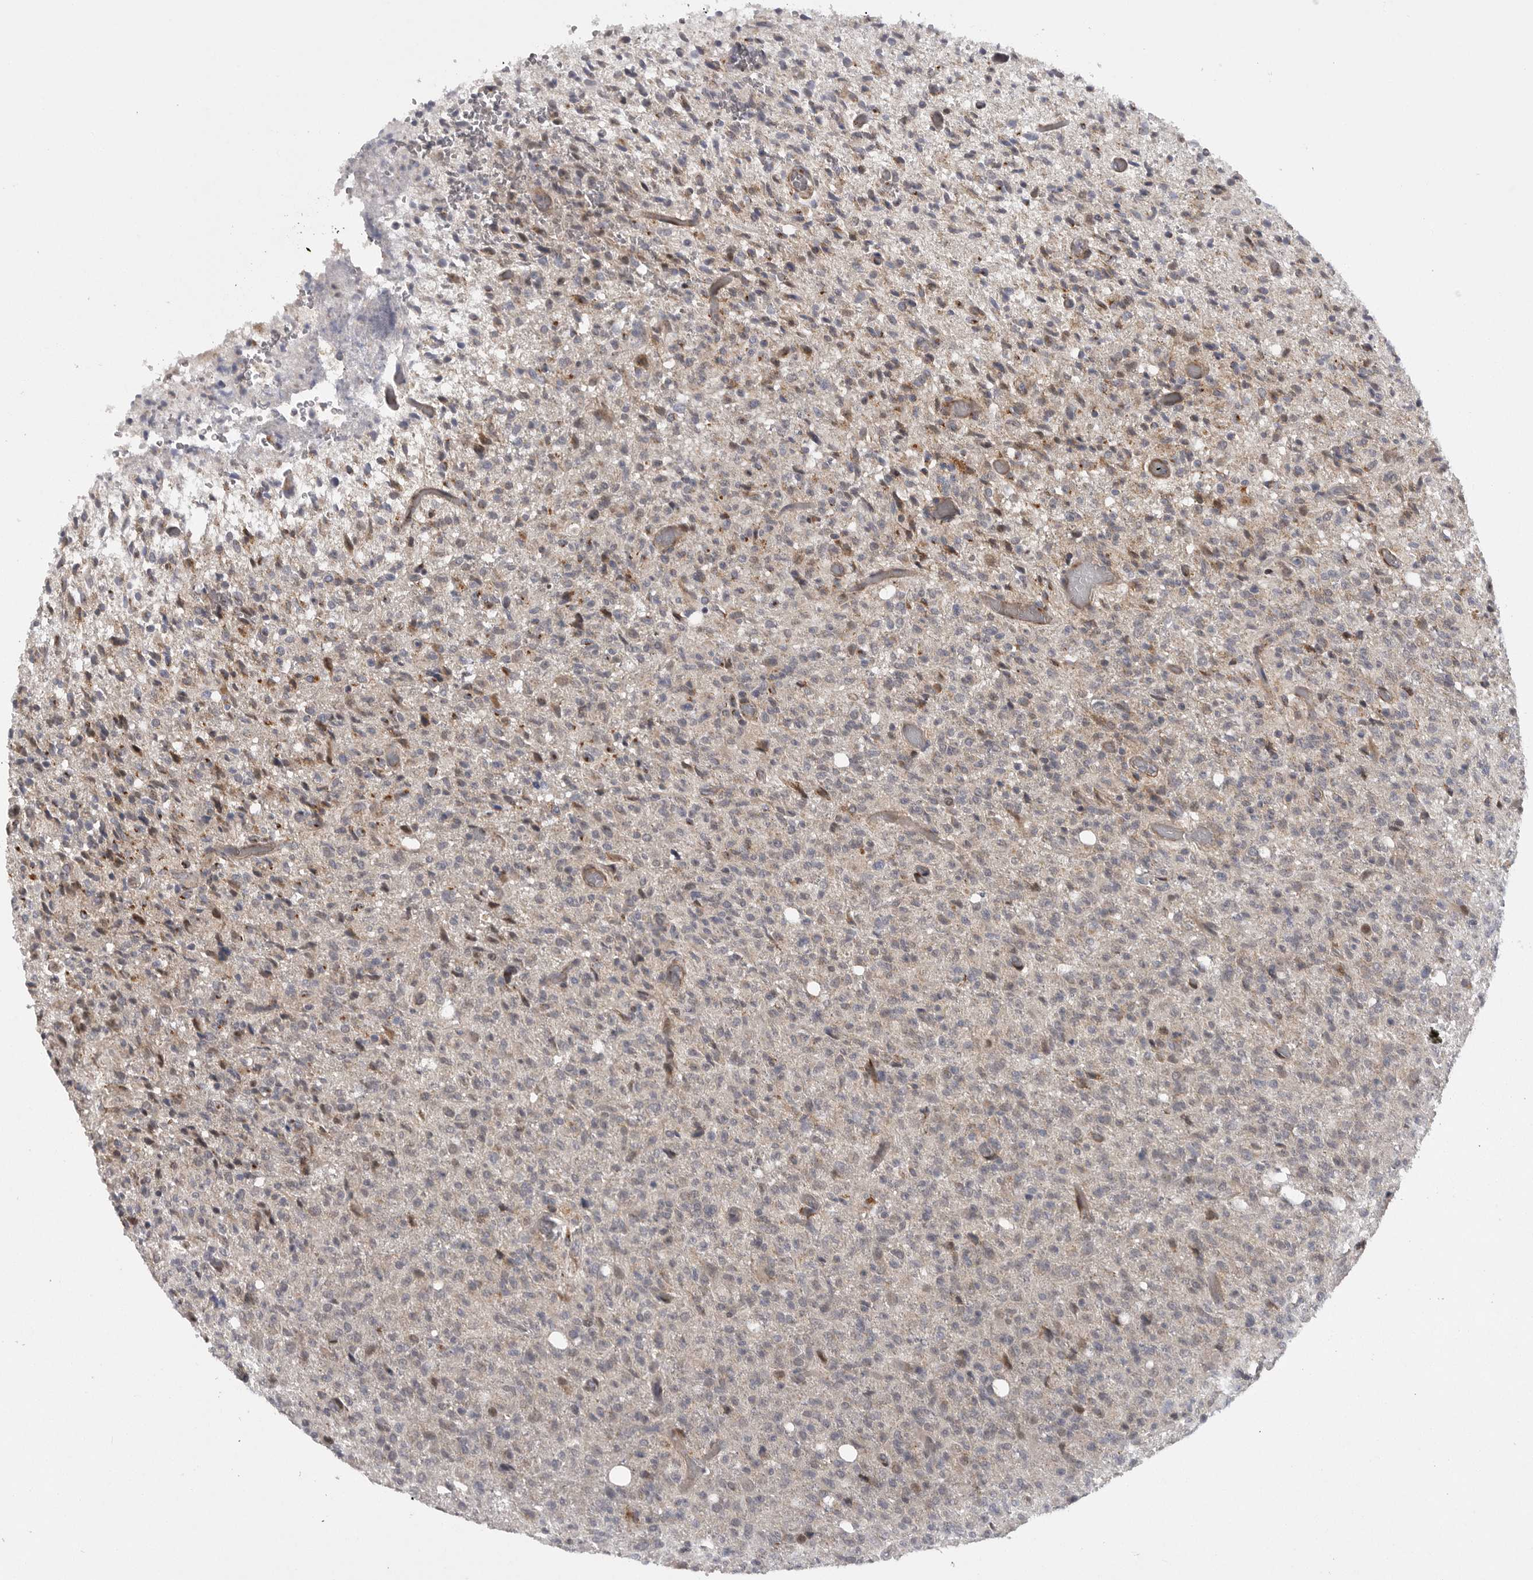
{"staining": {"intensity": "weak", "quantity": "25%-75%", "location": "cytoplasmic/membranous"}, "tissue": "glioma", "cell_type": "Tumor cells", "image_type": "cancer", "snomed": [{"axis": "morphology", "description": "Glioma, malignant, High grade"}, {"axis": "topography", "description": "Brain"}], "caption": "High-magnification brightfield microscopy of glioma stained with DAB (brown) and counterstained with hematoxylin (blue). tumor cells exhibit weak cytoplasmic/membranous positivity is identified in about25%-75% of cells. Using DAB (brown) and hematoxylin (blue) stains, captured at high magnification using brightfield microscopy.", "gene": "TMPRSS11F", "patient": {"sex": "female", "age": 57}}